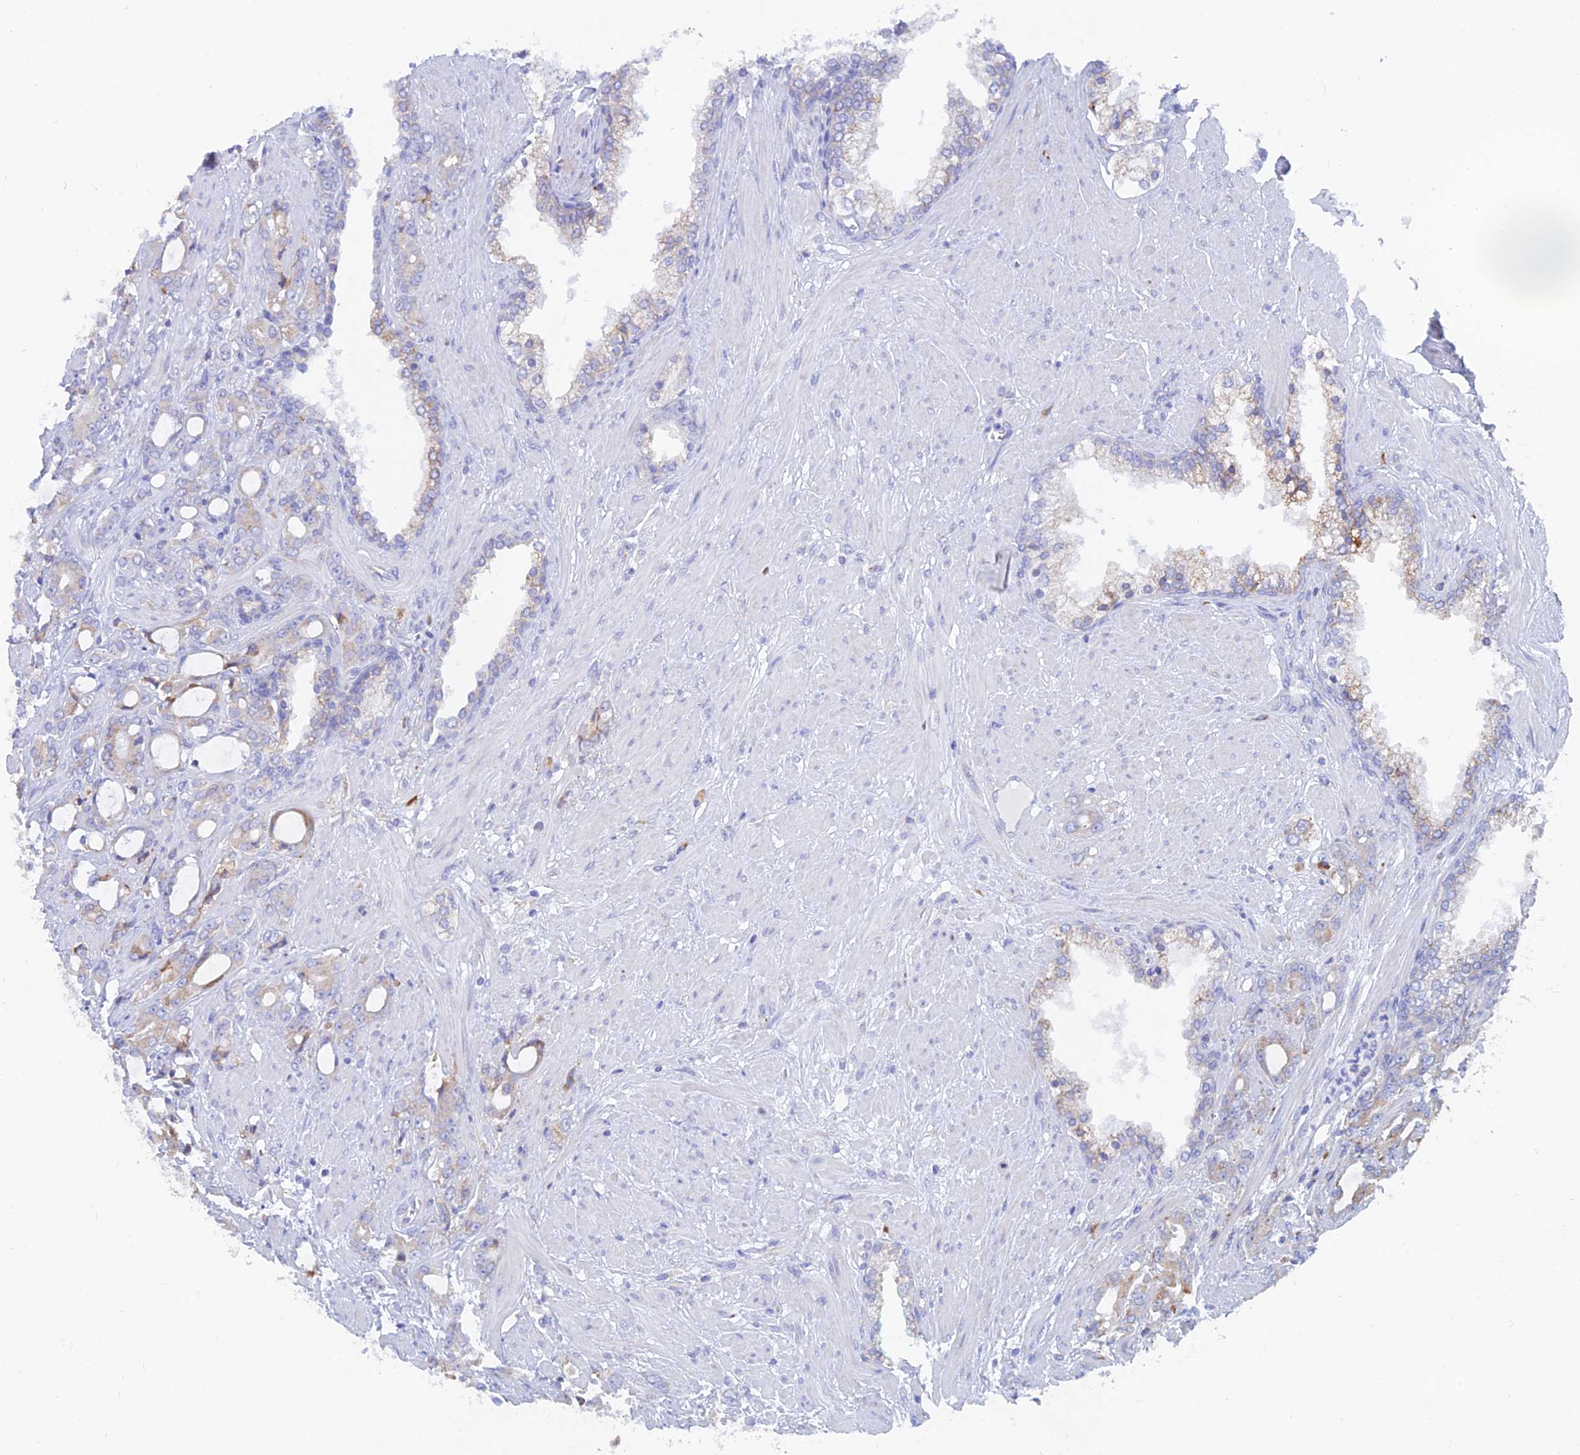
{"staining": {"intensity": "weak", "quantity": "<25%", "location": "cytoplasmic/membranous"}, "tissue": "prostate cancer", "cell_type": "Tumor cells", "image_type": "cancer", "snomed": [{"axis": "morphology", "description": "Adenocarcinoma, High grade"}, {"axis": "topography", "description": "Prostate"}], "caption": "A photomicrograph of human prostate cancer (high-grade adenocarcinoma) is negative for staining in tumor cells.", "gene": "WDR35", "patient": {"sex": "male", "age": 72}}